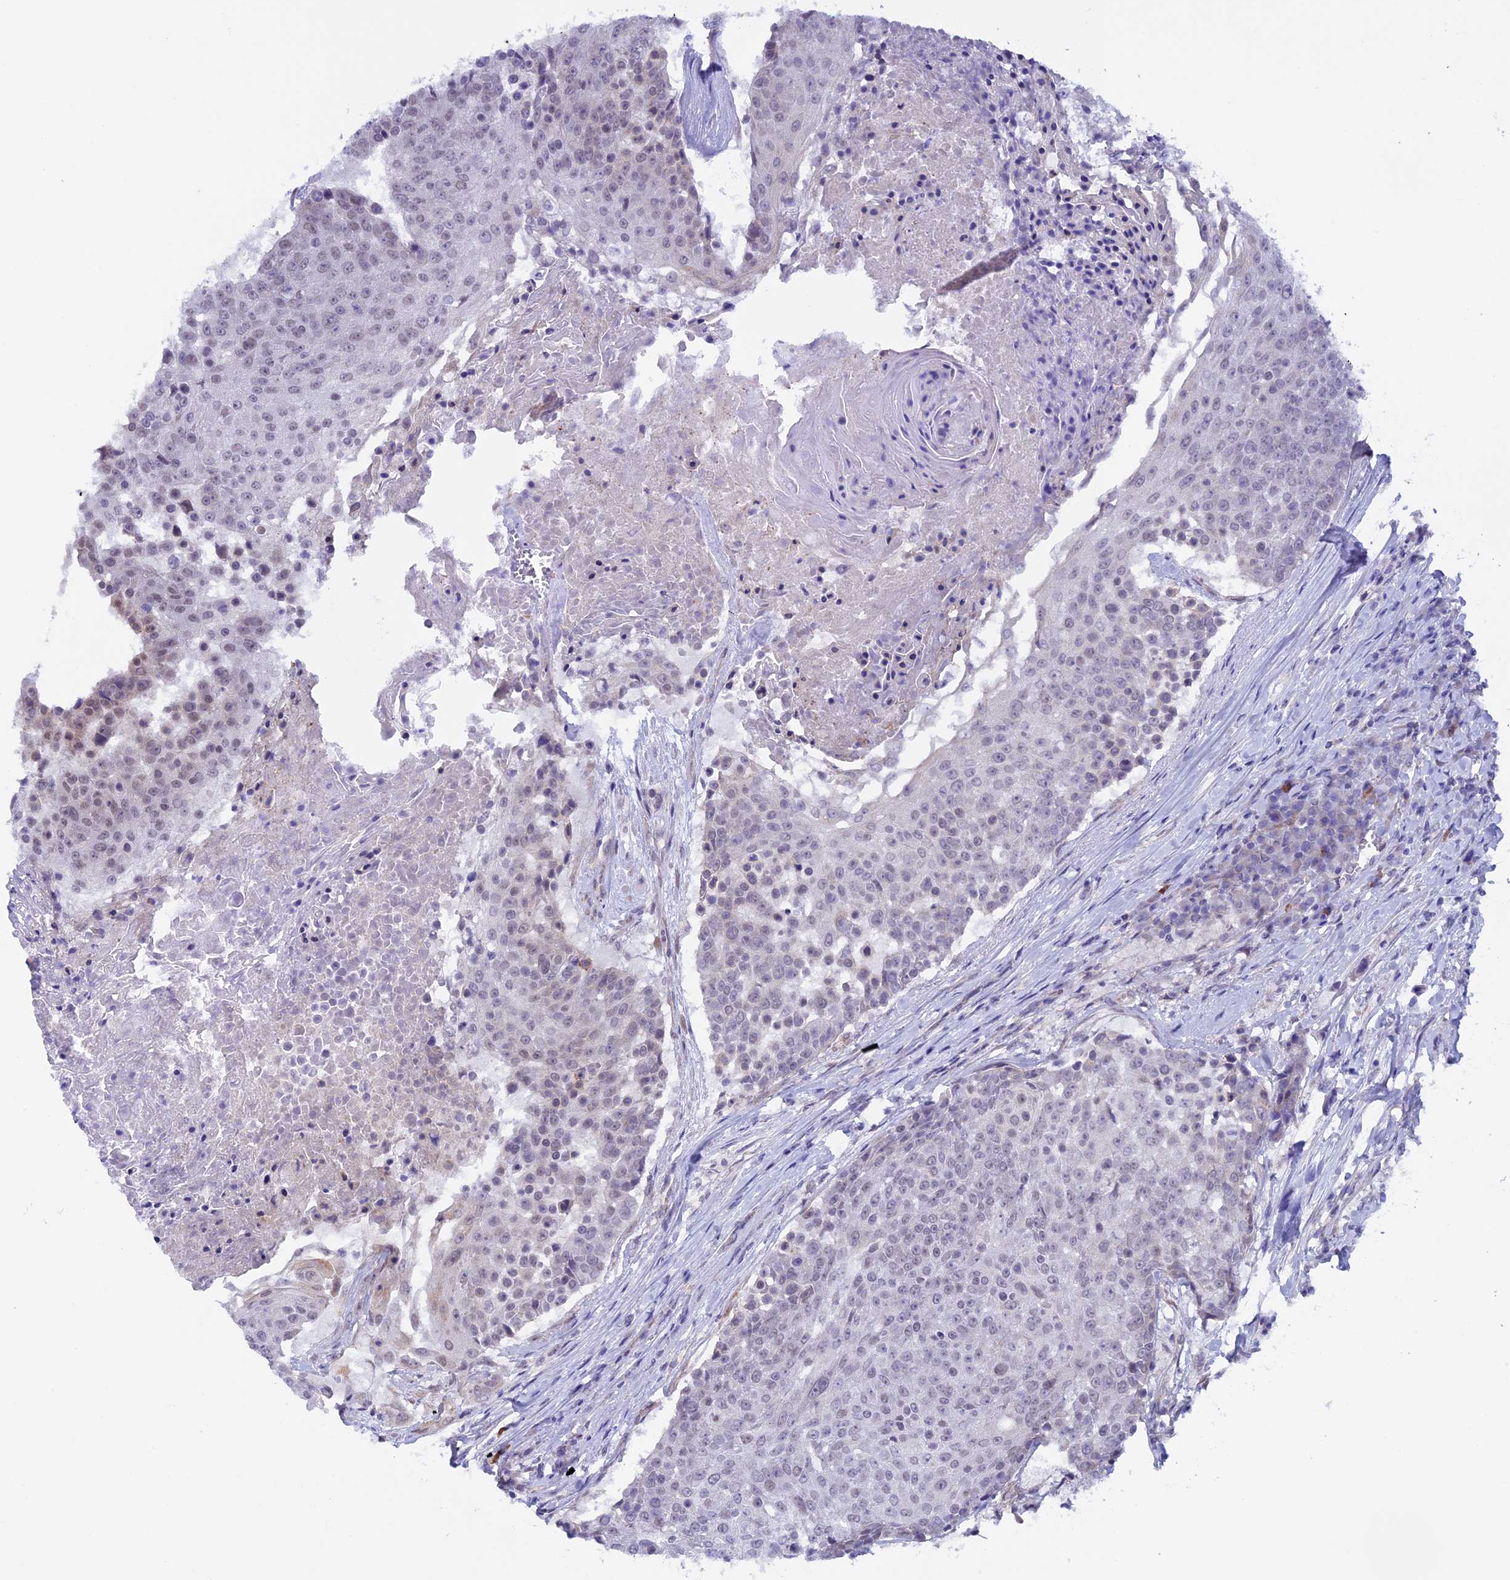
{"staining": {"intensity": "negative", "quantity": "none", "location": "none"}, "tissue": "urothelial cancer", "cell_type": "Tumor cells", "image_type": "cancer", "snomed": [{"axis": "morphology", "description": "Urothelial carcinoma, High grade"}, {"axis": "topography", "description": "Urinary bladder"}], "caption": "This is an IHC image of human urothelial cancer. There is no expression in tumor cells.", "gene": "TMEM171", "patient": {"sex": "female", "age": 63}}